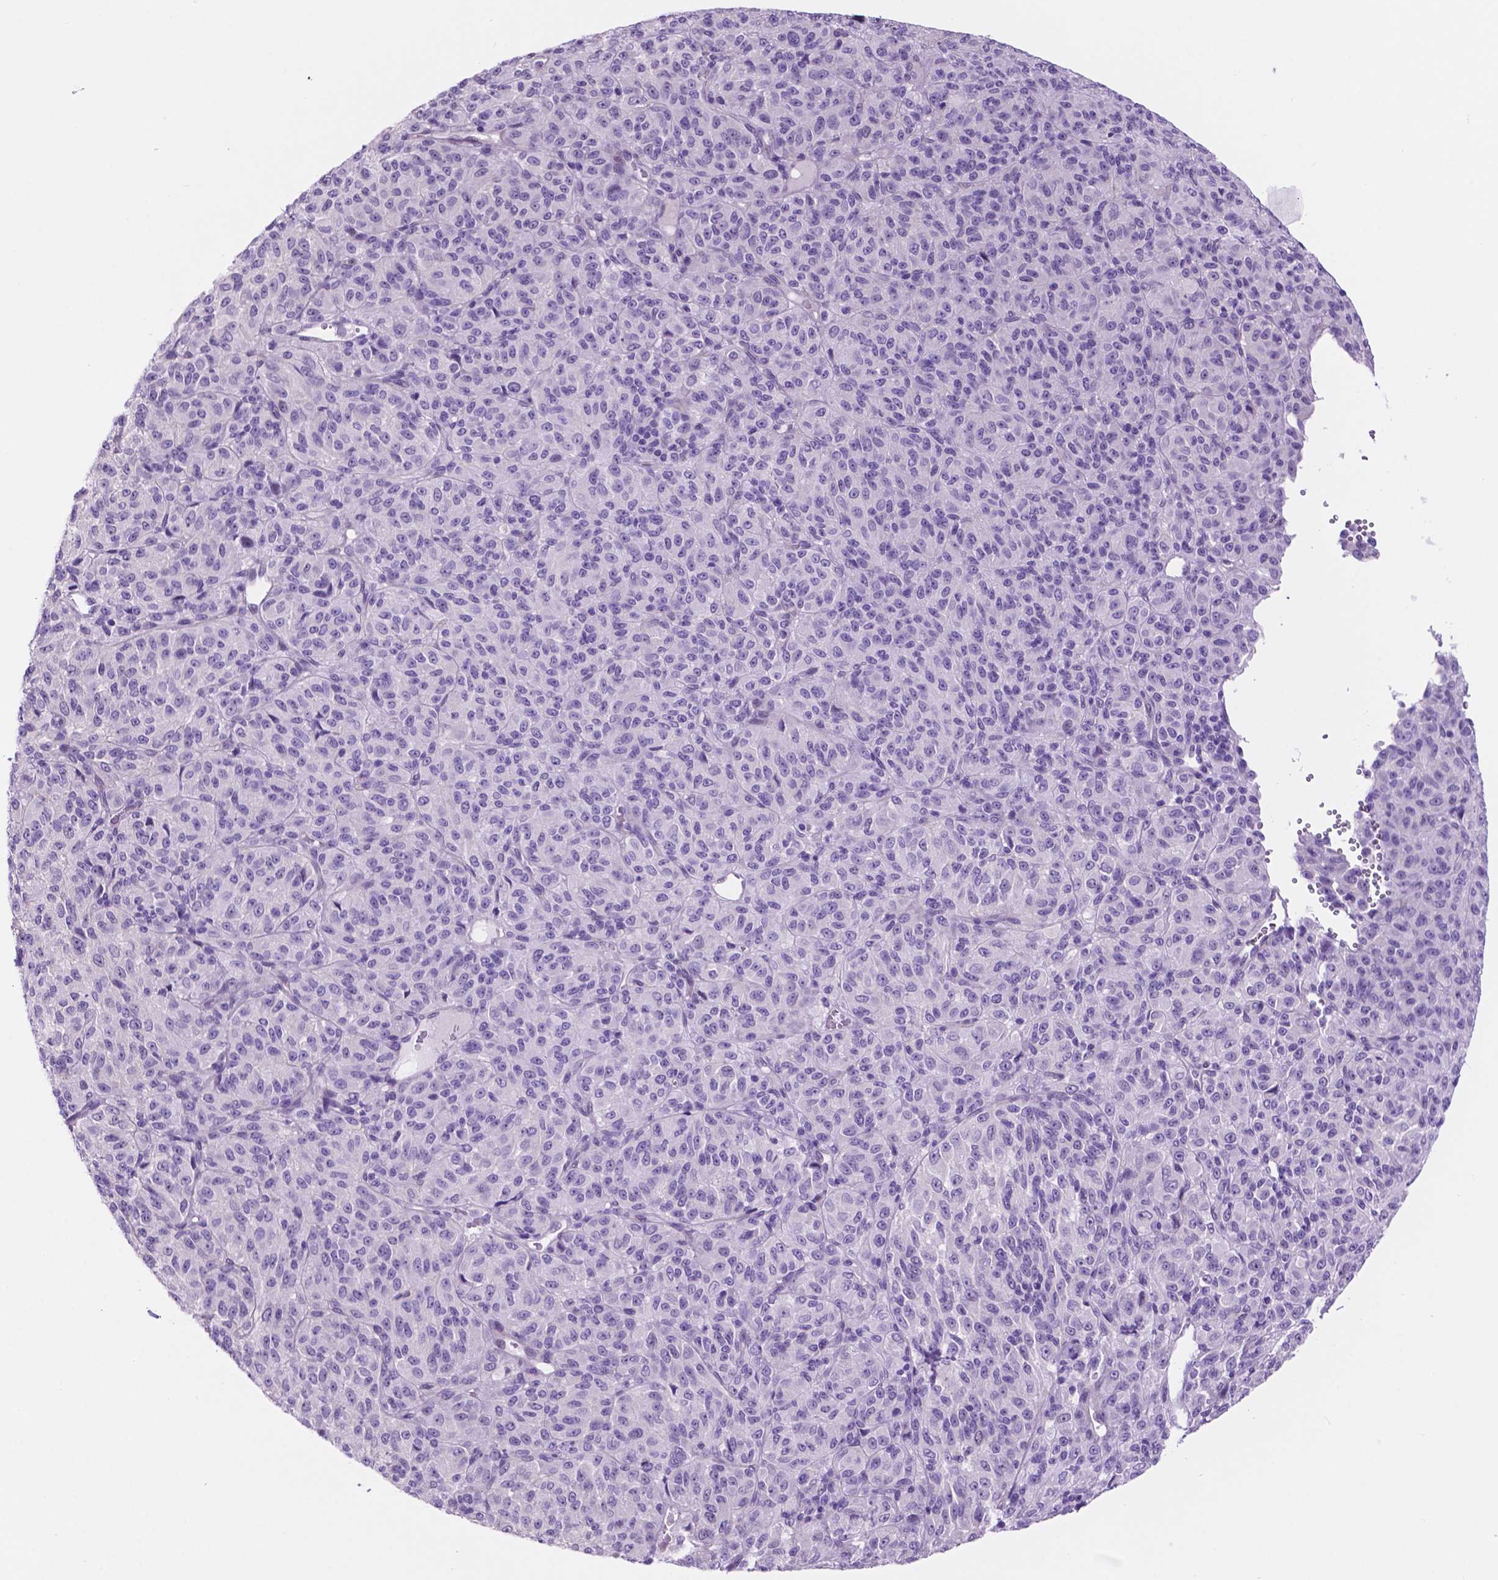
{"staining": {"intensity": "negative", "quantity": "none", "location": "none"}, "tissue": "melanoma", "cell_type": "Tumor cells", "image_type": "cancer", "snomed": [{"axis": "morphology", "description": "Malignant melanoma, Metastatic site"}, {"axis": "topography", "description": "Brain"}], "caption": "The histopathology image displays no staining of tumor cells in malignant melanoma (metastatic site).", "gene": "ACY3", "patient": {"sex": "female", "age": 56}}